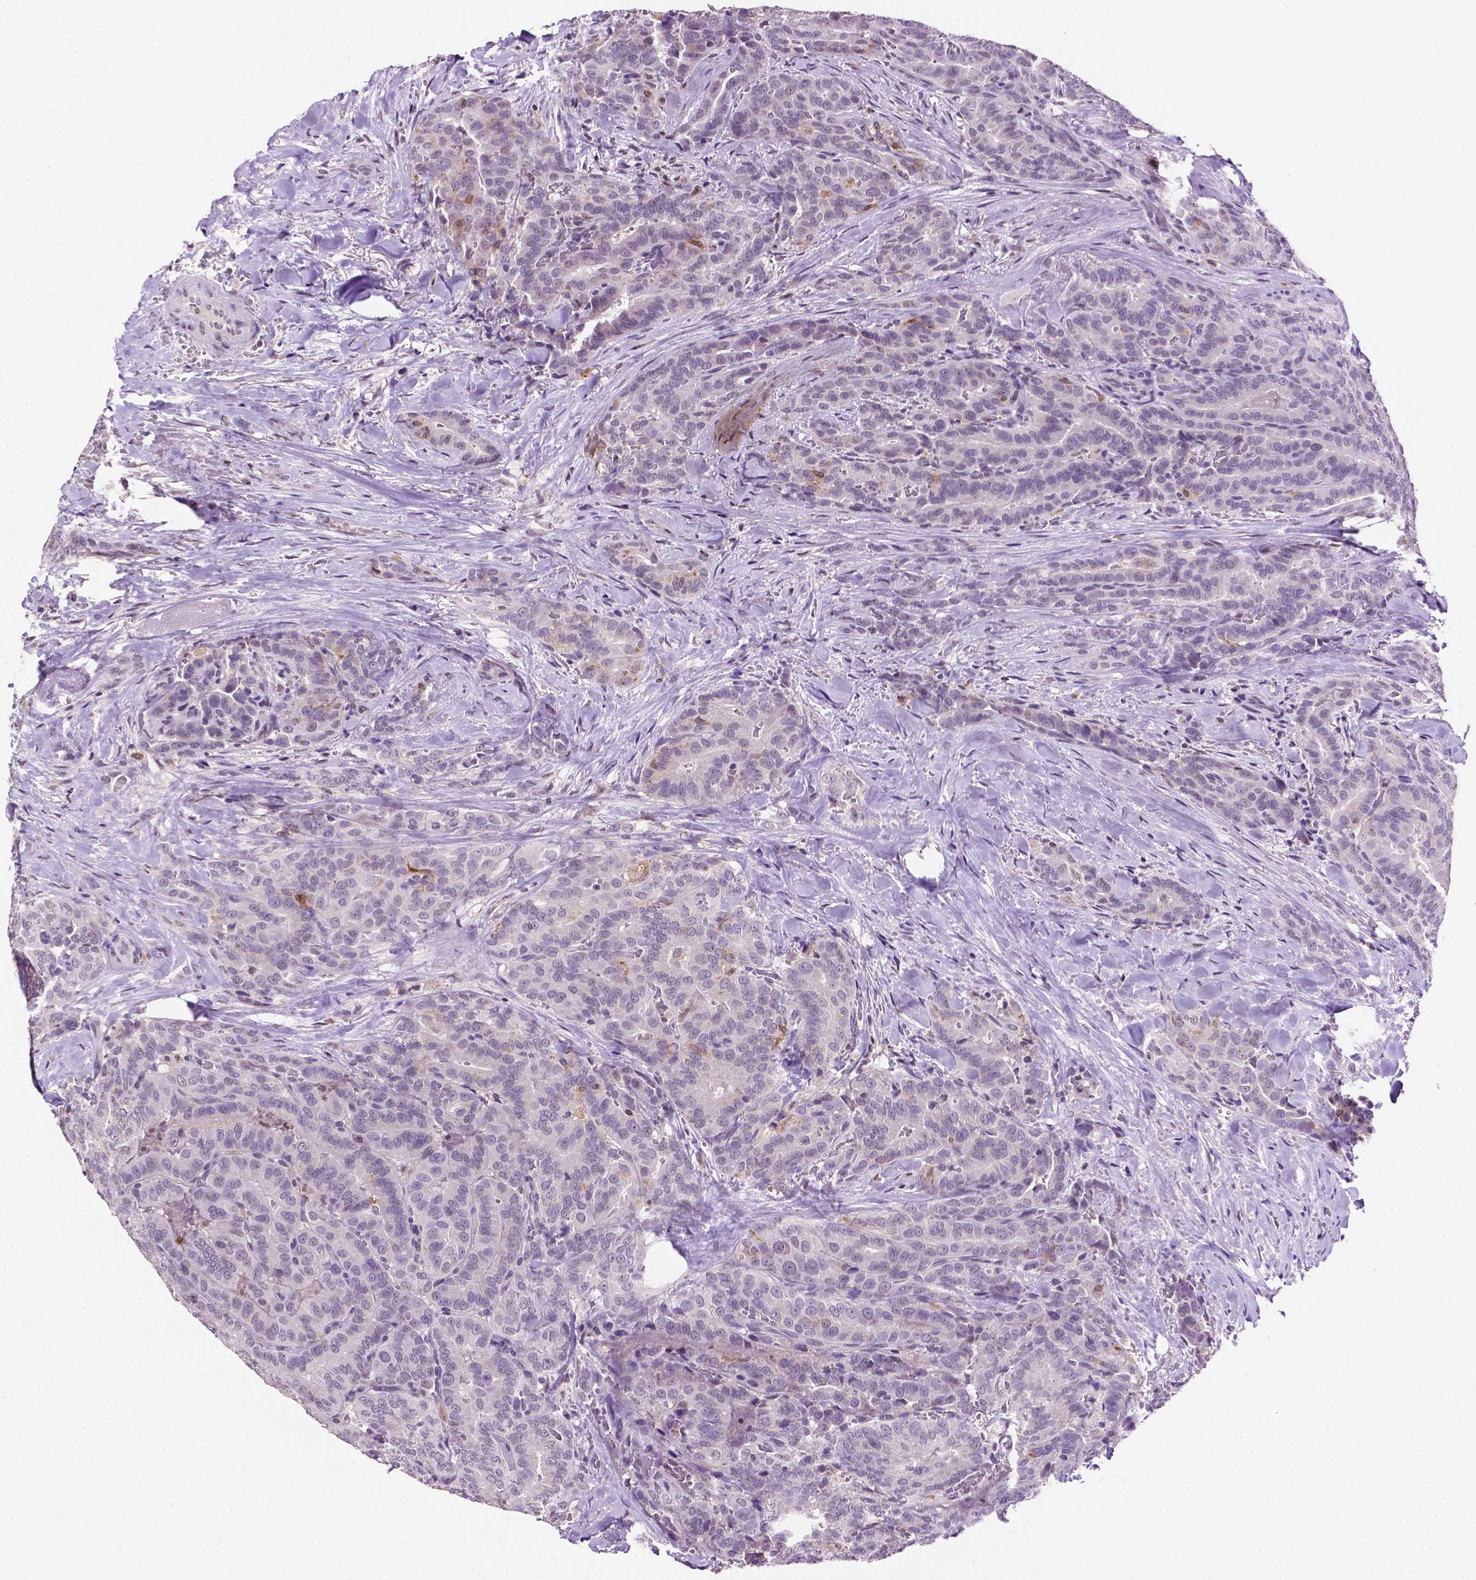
{"staining": {"intensity": "negative", "quantity": "none", "location": "none"}, "tissue": "thyroid cancer", "cell_type": "Tumor cells", "image_type": "cancer", "snomed": [{"axis": "morphology", "description": "Papillary adenocarcinoma, NOS"}, {"axis": "topography", "description": "Thyroid gland"}], "caption": "High magnification brightfield microscopy of thyroid cancer stained with DAB (brown) and counterstained with hematoxylin (blue): tumor cells show no significant expression.", "gene": "PTPN6", "patient": {"sex": "male", "age": 61}}